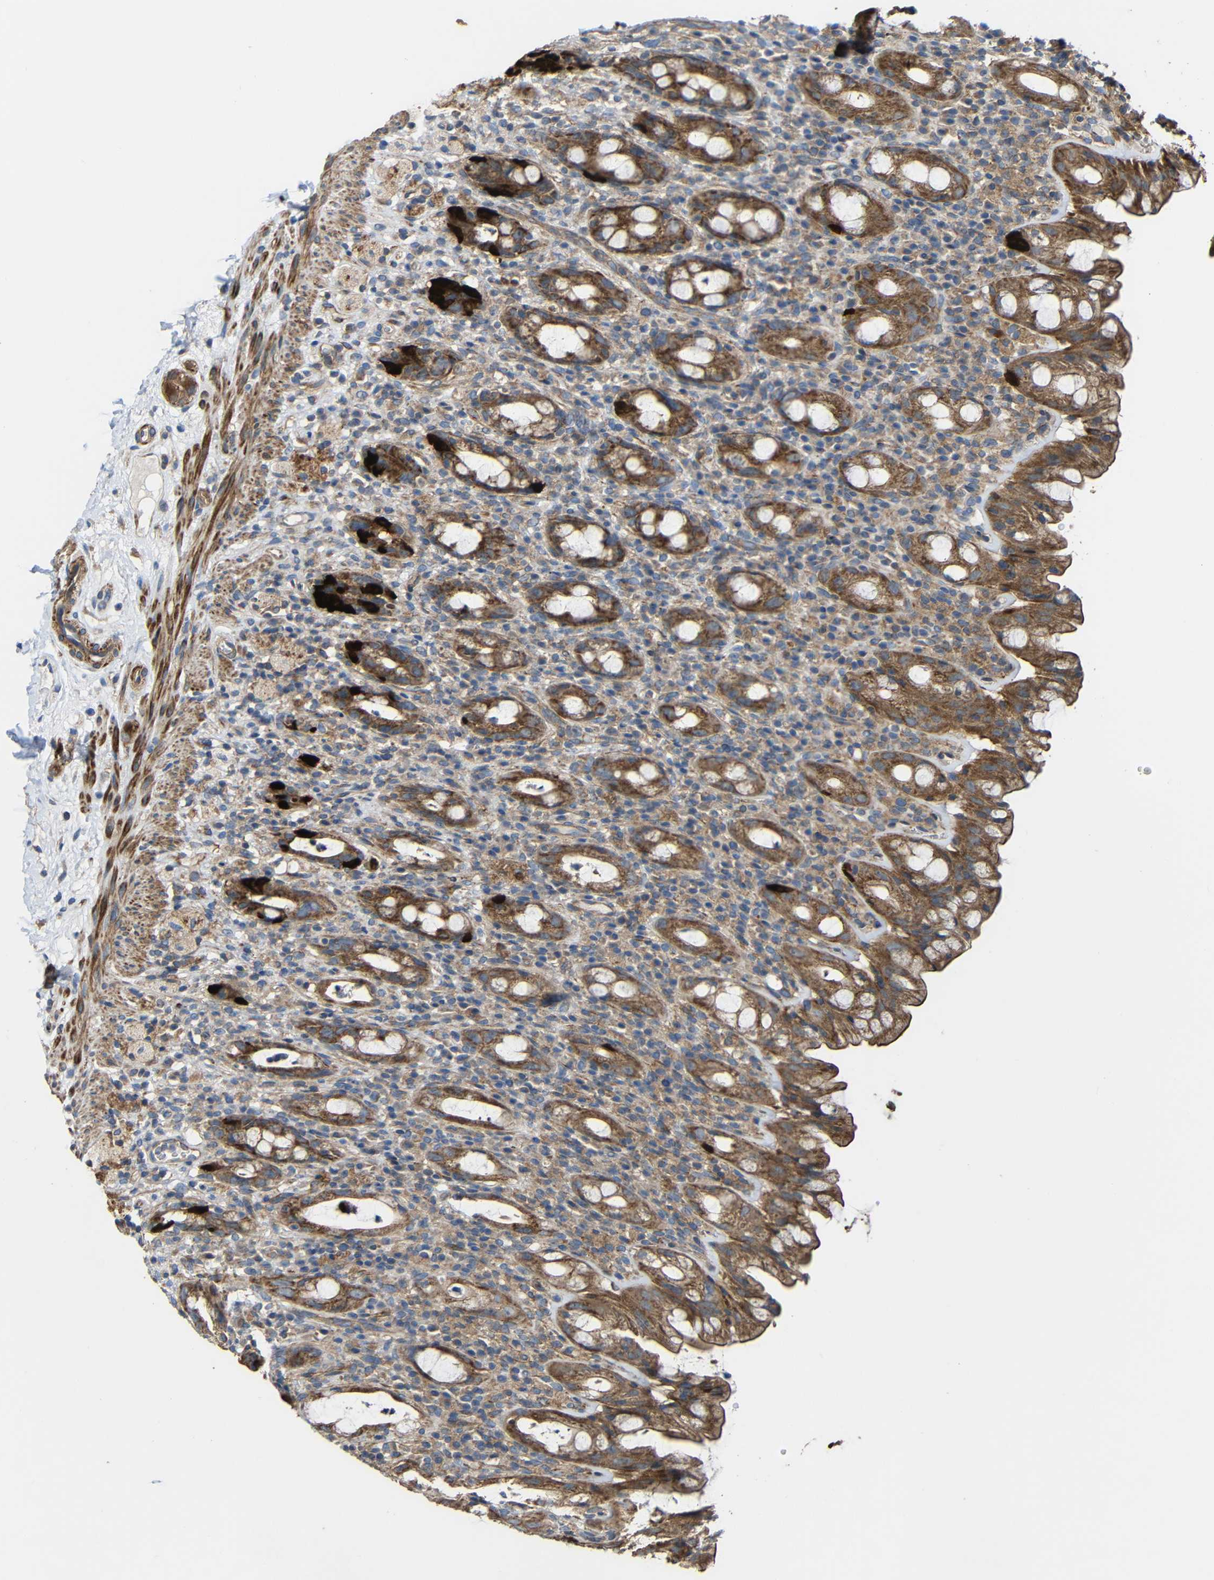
{"staining": {"intensity": "strong", "quantity": ">75%", "location": "cytoplasmic/membranous"}, "tissue": "rectum", "cell_type": "Glandular cells", "image_type": "normal", "snomed": [{"axis": "morphology", "description": "Normal tissue, NOS"}, {"axis": "topography", "description": "Rectum"}], "caption": "Rectum stained with a brown dye shows strong cytoplasmic/membranous positive expression in approximately >75% of glandular cells.", "gene": "RHOT2", "patient": {"sex": "male", "age": 44}}